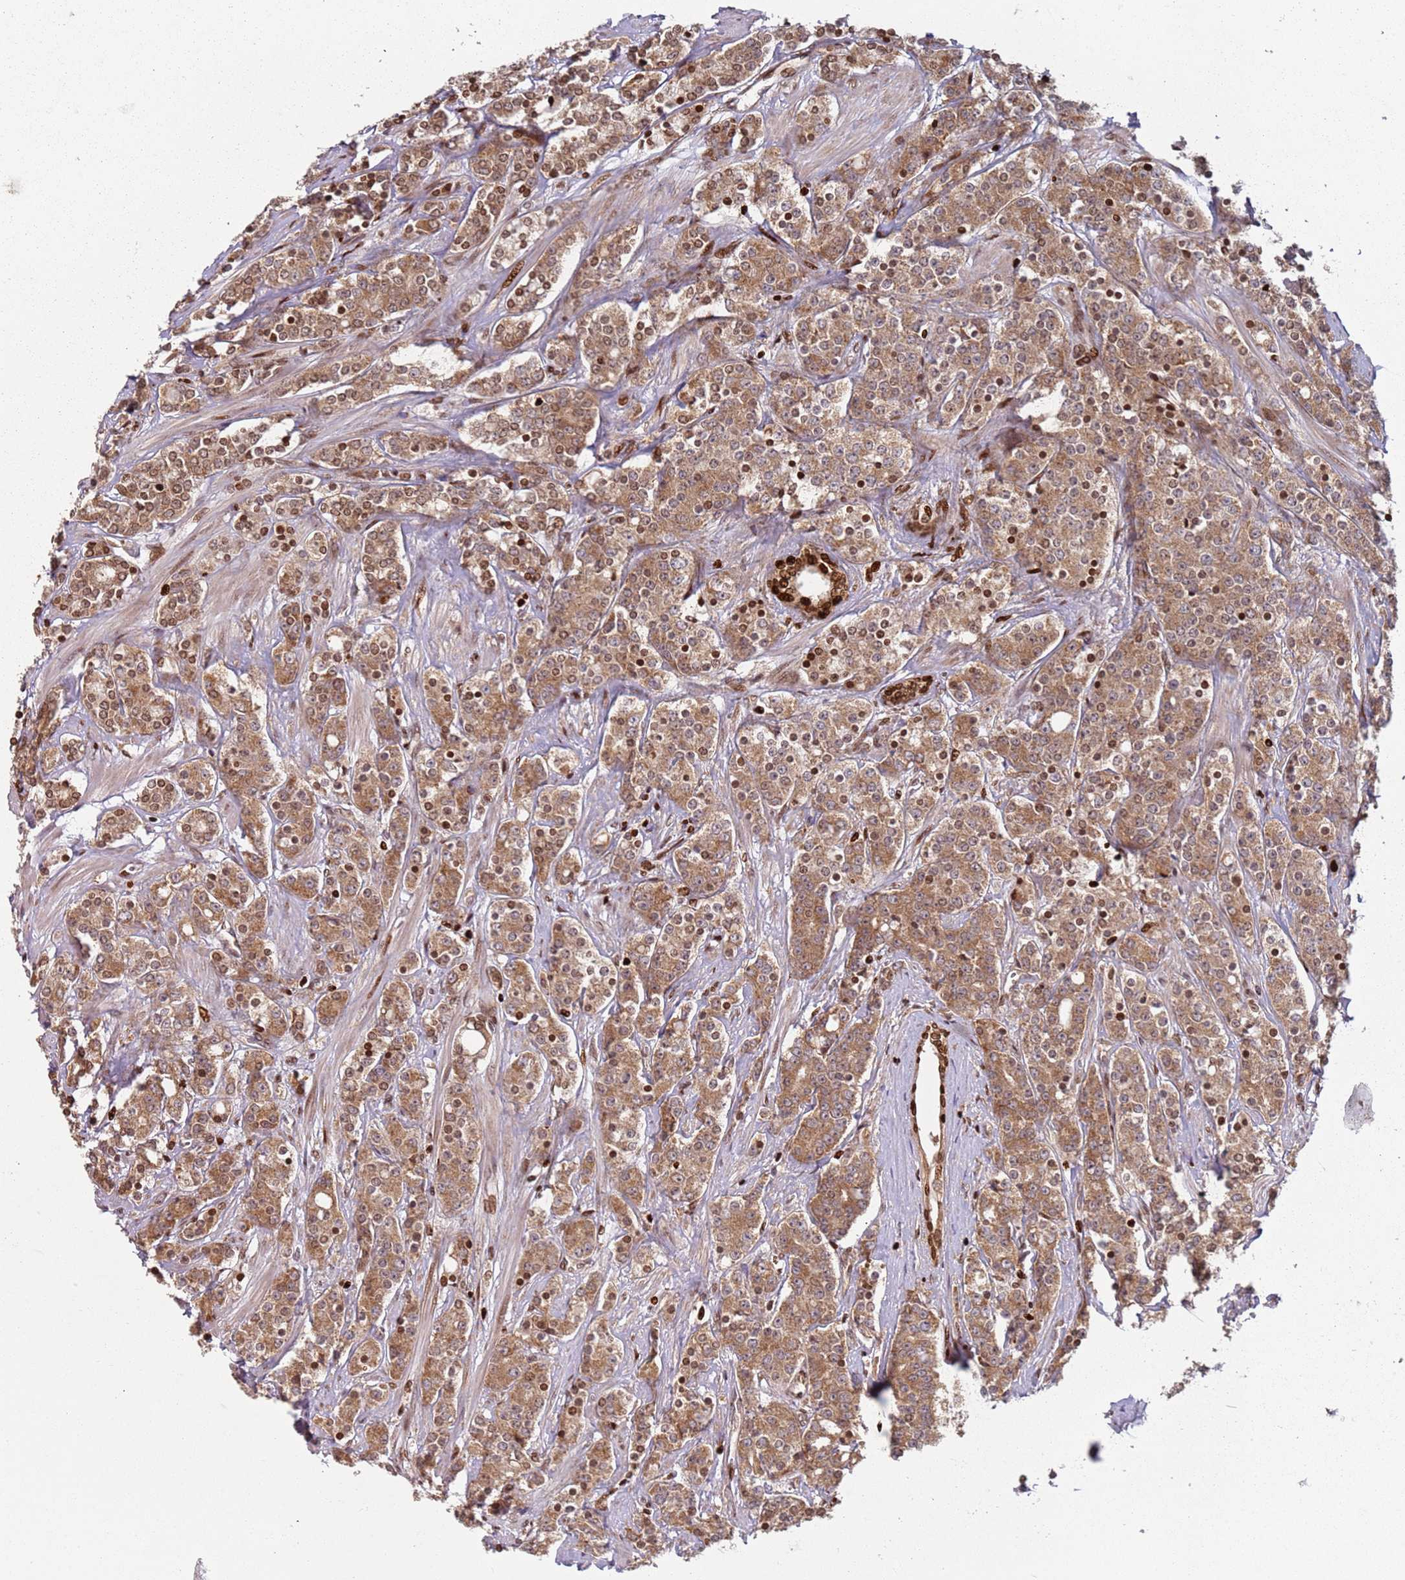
{"staining": {"intensity": "moderate", "quantity": ">75%", "location": "cytoplasmic/membranous,nuclear"}, "tissue": "prostate cancer", "cell_type": "Tumor cells", "image_type": "cancer", "snomed": [{"axis": "morphology", "description": "Adenocarcinoma, High grade"}, {"axis": "topography", "description": "Prostate"}], "caption": "Prostate cancer tissue reveals moderate cytoplasmic/membranous and nuclear expression in approximately >75% of tumor cells Nuclei are stained in blue.", "gene": "HNRNPLL", "patient": {"sex": "male", "age": 62}}